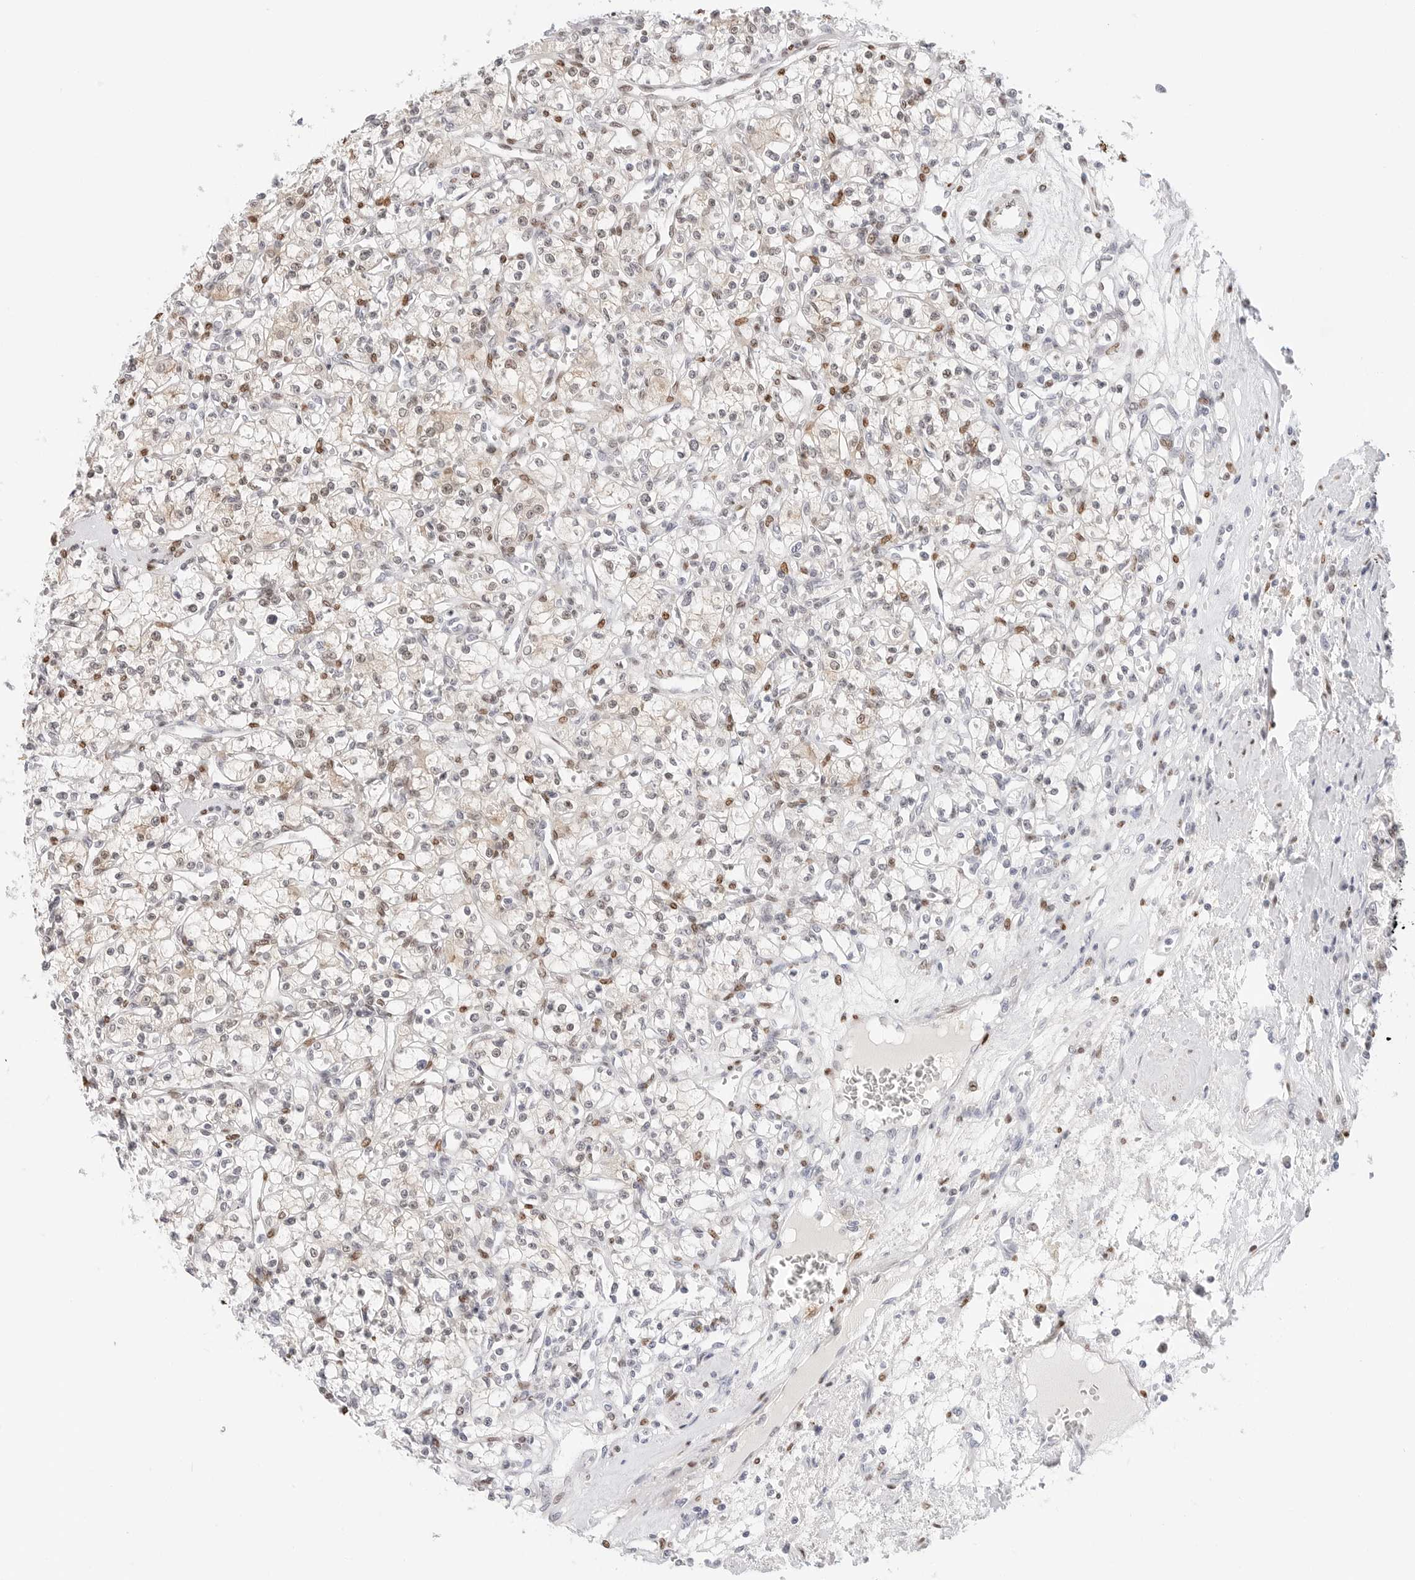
{"staining": {"intensity": "moderate", "quantity": "<25%", "location": "nuclear"}, "tissue": "renal cancer", "cell_type": "Tumor cells", "image_type": "cancer", "snomed": [{"axis": "morphology", "description": "Adenocarcinoma, NOS"}, {"axis": "topography", "description": "Kidney"}], "caption": "High-magnification brightfield microscopy of renal adenocarcinoma stained with DAB (brown) and counterstained with hematoxylin (blue). tumor cells exhibit moderate nuclear staining is identified in approximately<25% of cells.", "gene": "SPIDR", "patient": {"sex": "female", "age": 59}}